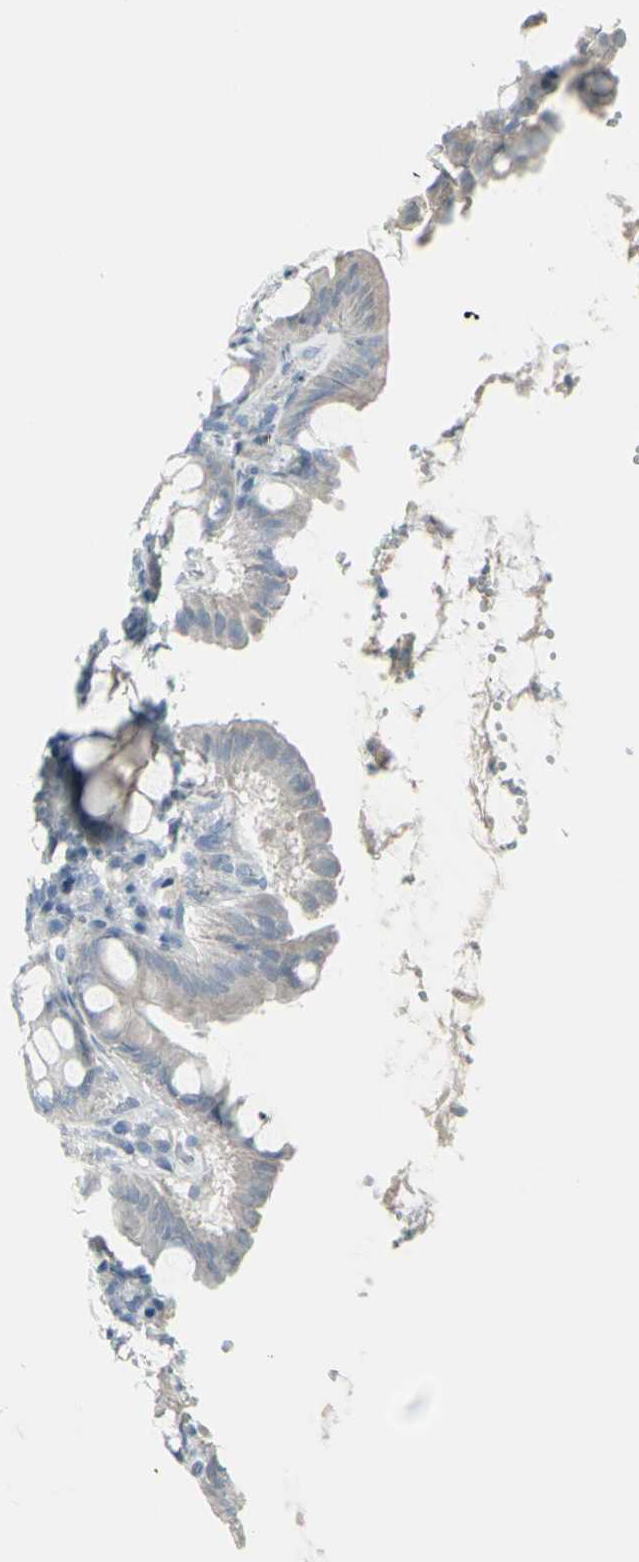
{"staining": {"intensity": "negative", "quantity": "none", "location": "none"}, "tissue": "colon", "cell_type": "Endothelial cells", "image_type": "normal", "snomed": [{"axis": "morphology", "description": "Normal tissue, NOS"}, {"axis": "topography", "description": "Colon"}], "caption": "Micrograph shows no protein positivity in endothelial cells of unremarkable colon. (Stains: DAB IHC with hematoxylin counter stain, Microscopy: brightfield microscopy at high magnification).", "gene": "RAB3A", "patient": {"sex": "female", "age": 61}}